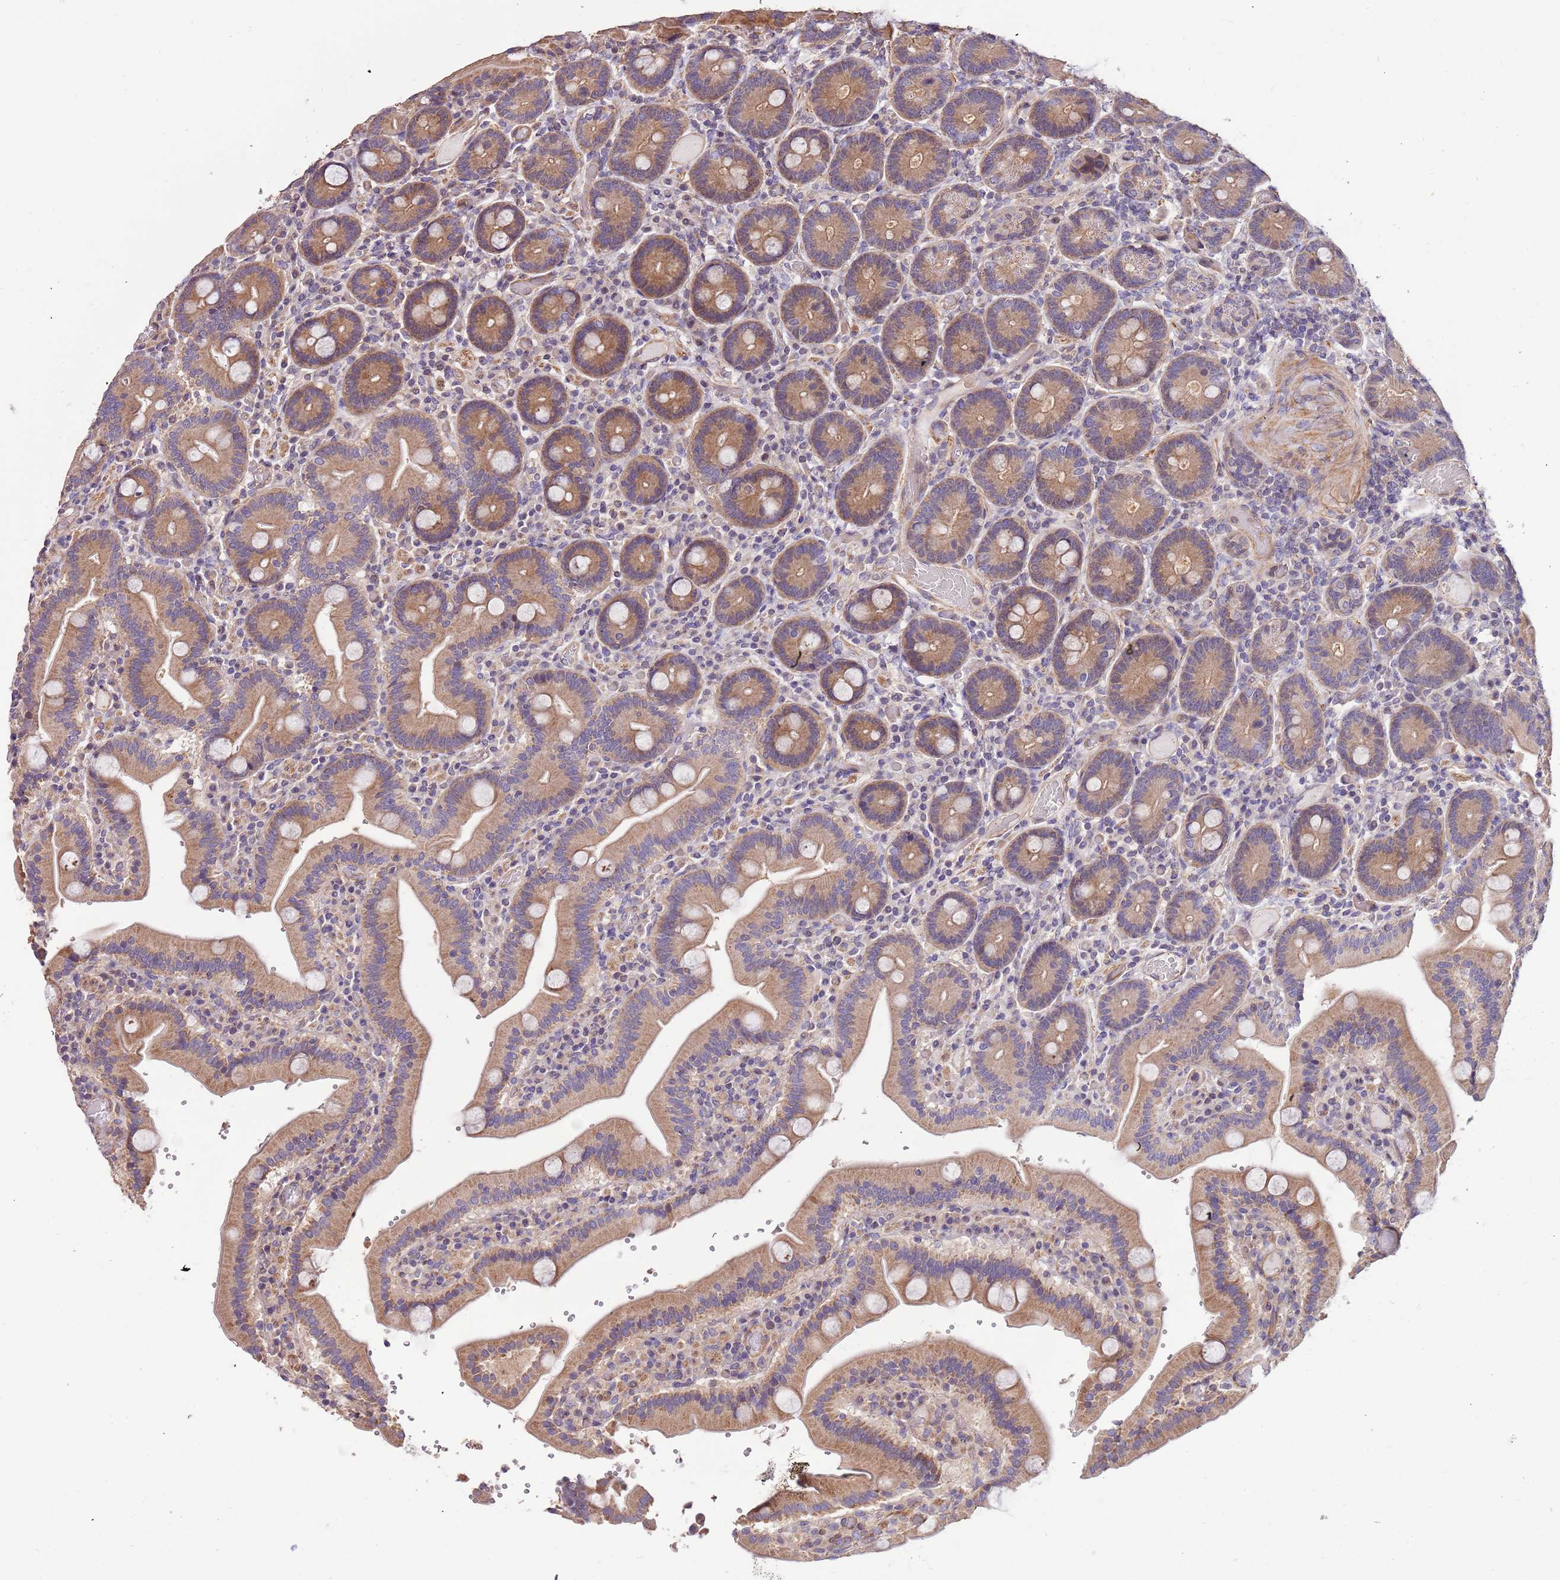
{"staining": {"intensity": "moderate", "quantity": ">75%", "location": "cytoplasmic/membranous"}, "tissue": "duodenum", "cell_type": "Glandular cells", "image_type": "normal", "snomed": [{"axis": "morphology", "description": "Normal tissue, NOS"}, {"axis": "topography", "description": "Duodenum"}], "caption": "High-magnification brightfield microscopy of unremarkable duodenum stained with DAB (brown) and counterstained with hematoxylin (blue). glandular cells exhibit moderate cytoplasmic/membranous staining is seen in approximately>75% of cells. The protein of interest is shown in brown color, while the nuclei are stained blue.", "gene": "LAMB4", "patient": {"sex": "female", "age": 62}}